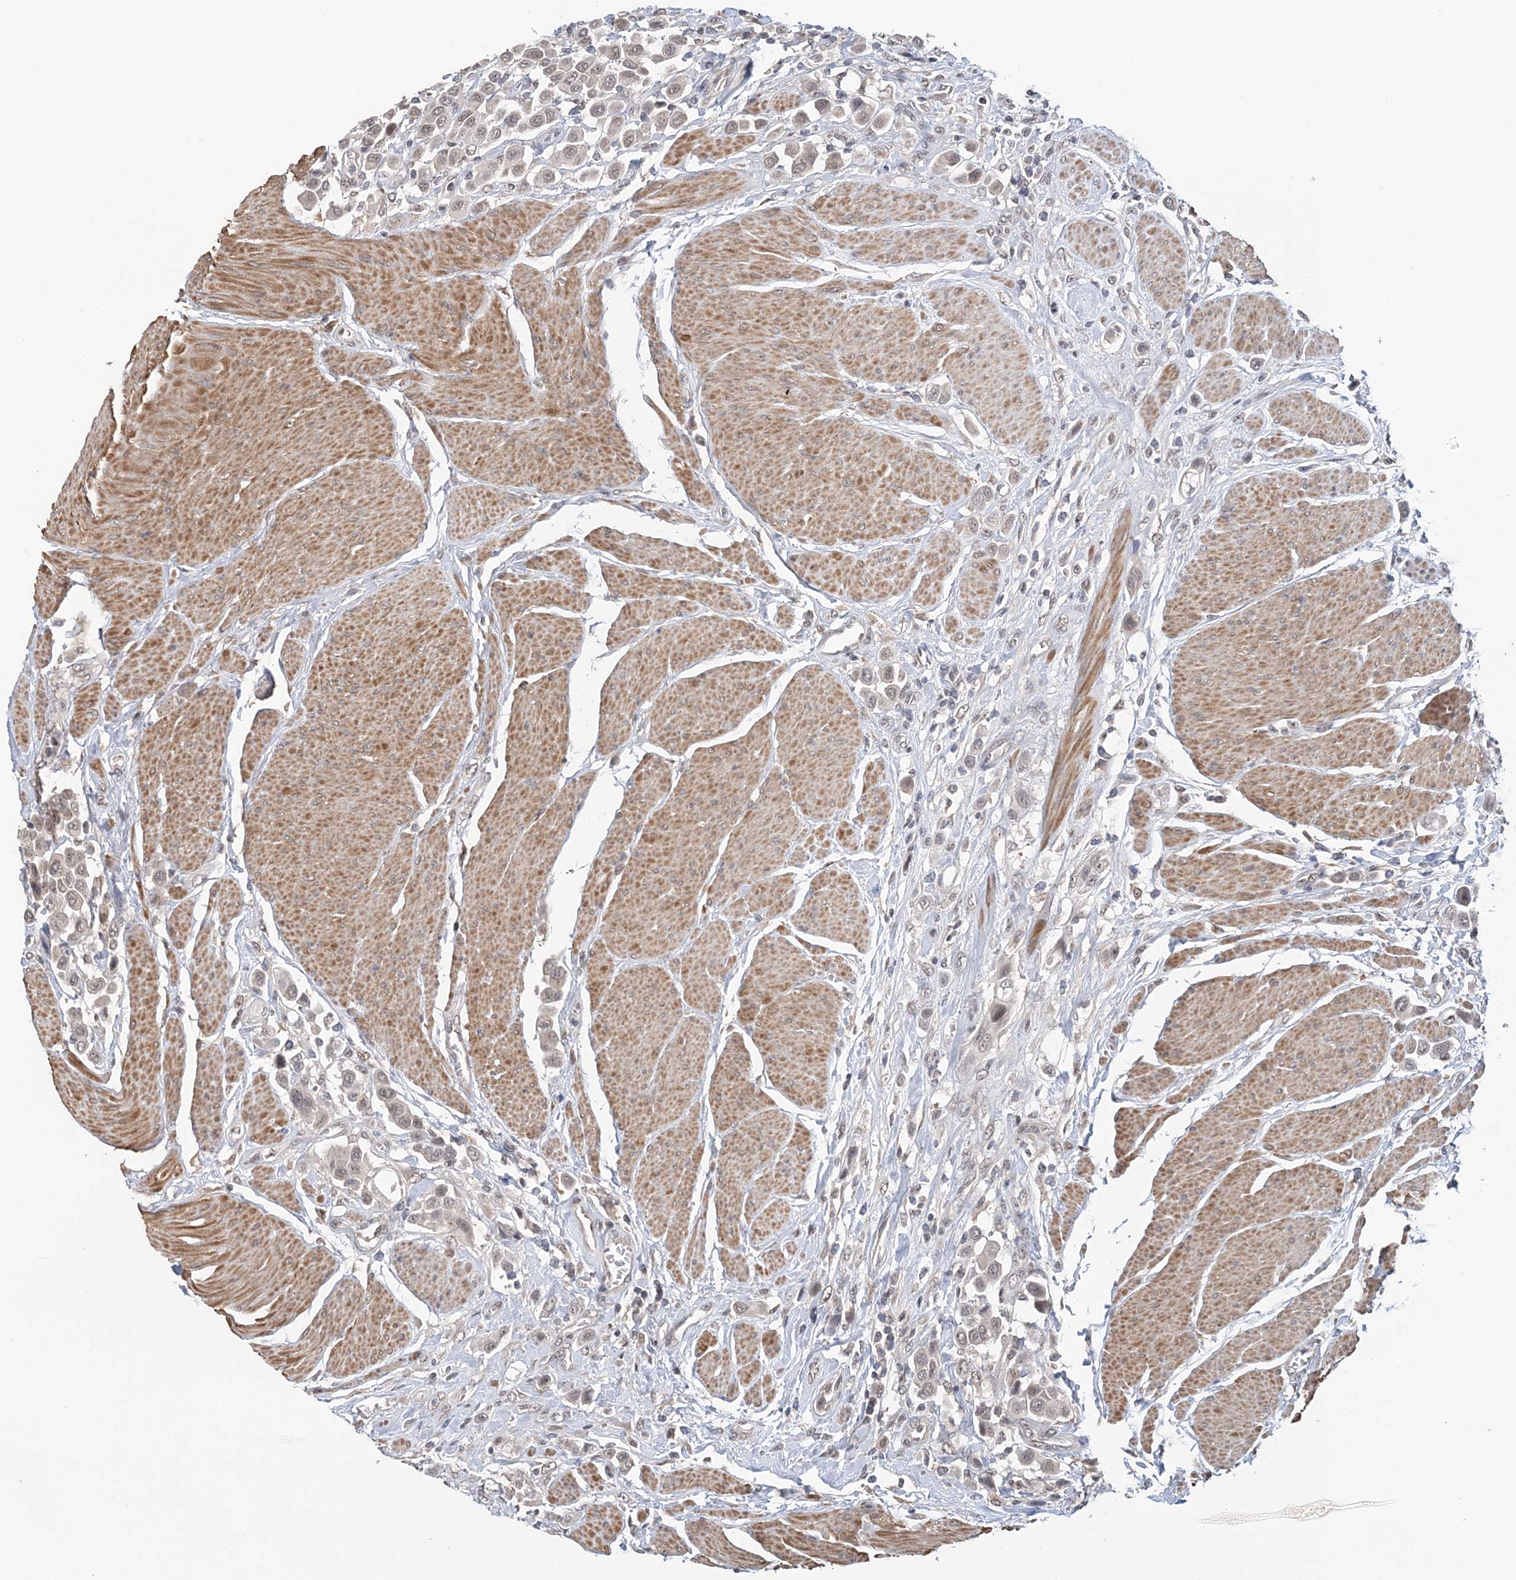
{"staining": {"intensity": "weak", "quantity": "<25%", "location": "cytoplasmic/membranous"}, "tissue": "urothelial cancer", "cell_type": "Tumor cells", "image_type": "cancer", "snomed": [{"axis": "morphology", "description": "Urothelial carcinoma, High grade"}, {"axis": "topography", "description": "Urinary bladder"}], "caption": "High magnification brightfield microscopy of urothelial cancer stained with DAB (brown) and counterstained with hematoxylin (blue): tumor cells show no significant positivity. The staining is performed using DAB brown chromogen with nuclei counter-stained in using hematoxylin.", "gene": "TSHZ2", "patient": {"sex": "male", "age": 50}}